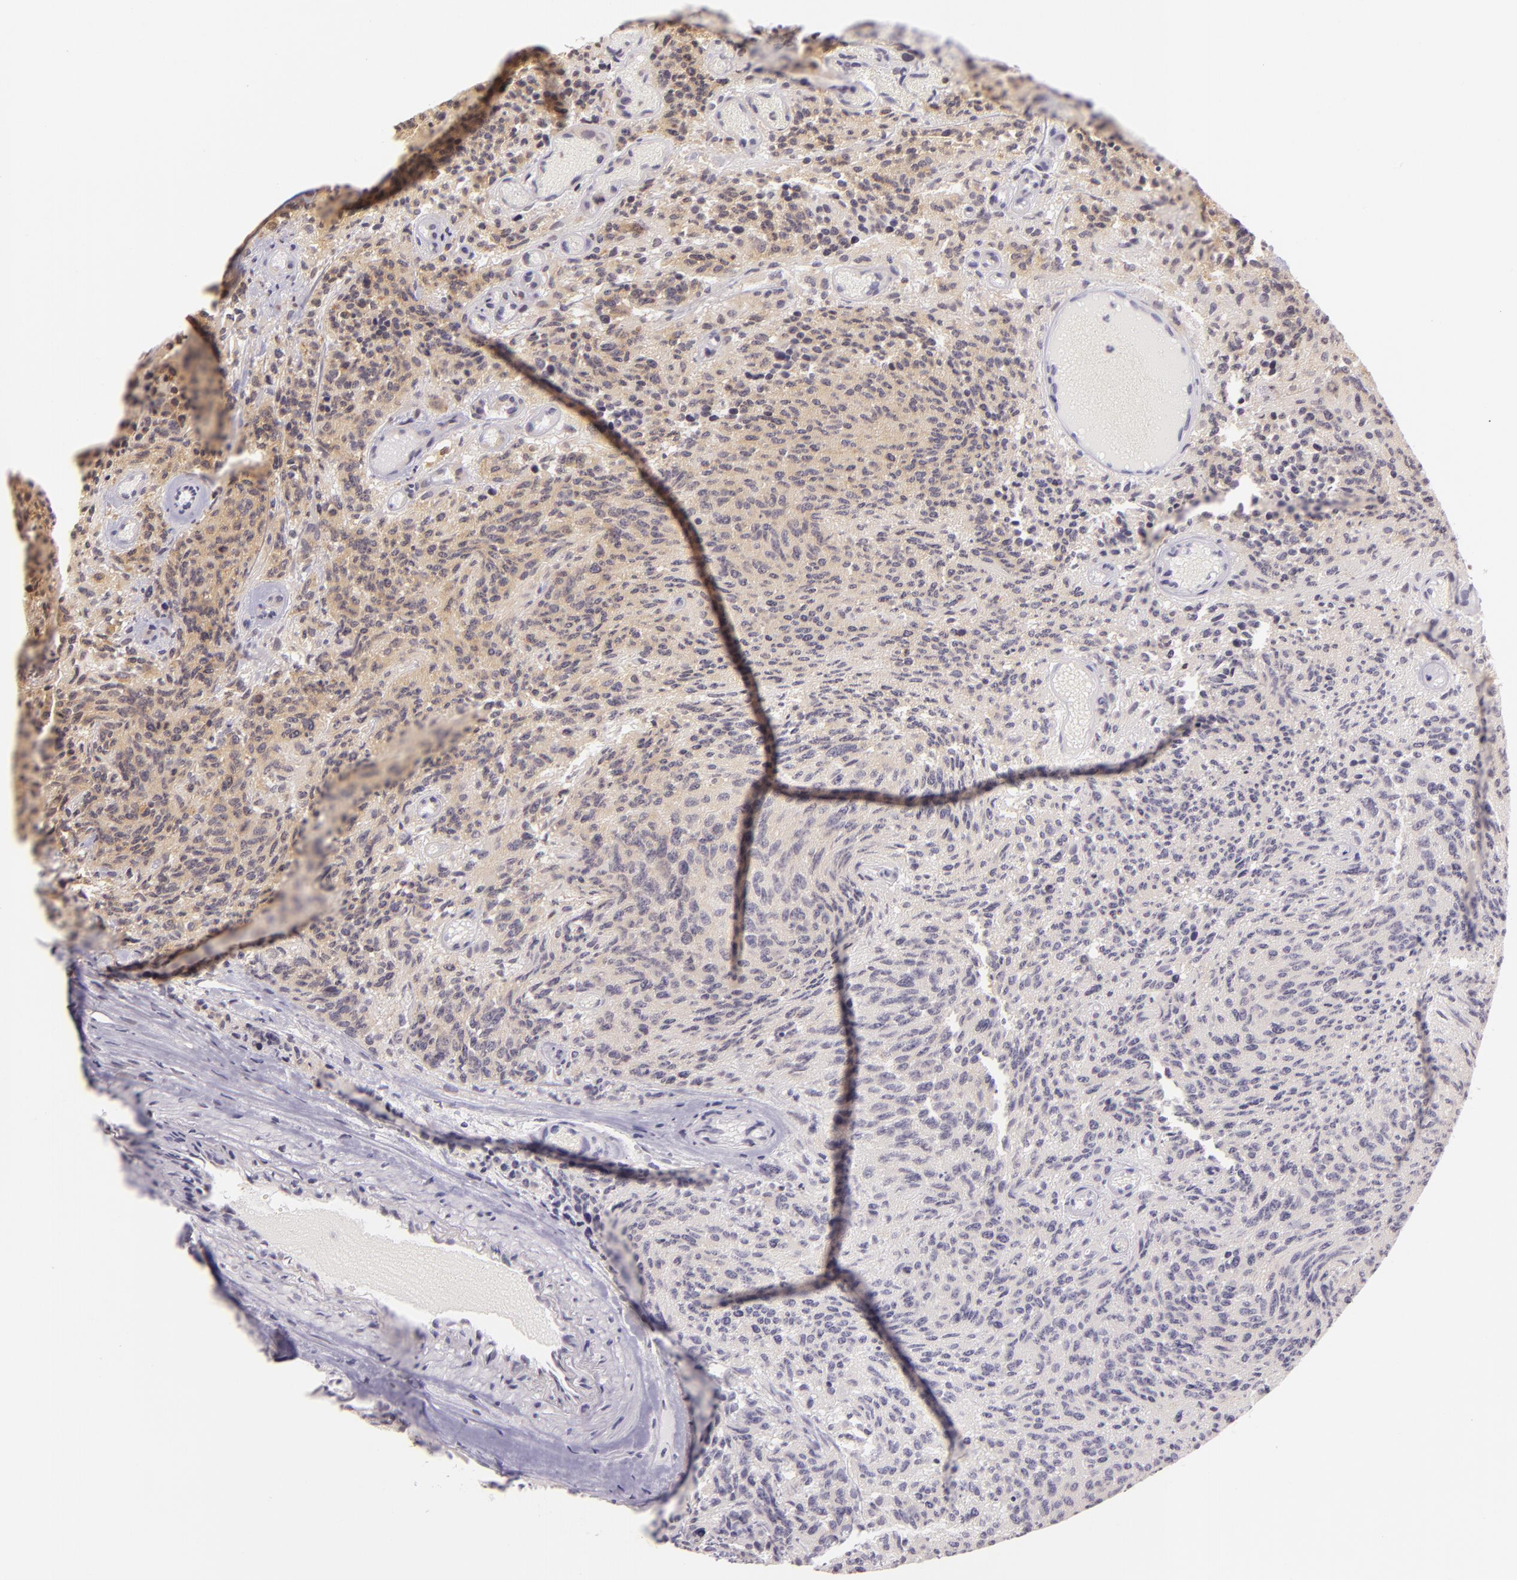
{"staining": {"intensity": "weak", "quantity": "<25%", "location": "cytoplasmic/membranous,nuclear"}, "tissue": "glioma", "cell_type": "Tumor cells", "image_type": "cancer", "snomed": [{"axis": "morphology", "description": "Glioma, malignant, High grade"}, {"axis": "topography", "description": "Brain"}], "caption": "This is a photomicrograph of immunohistochemistry staining of glioma, which shows no expression in tumor cells.", "gene": "IMPDH1", "patient": {"sex": "male", "age": 36}}